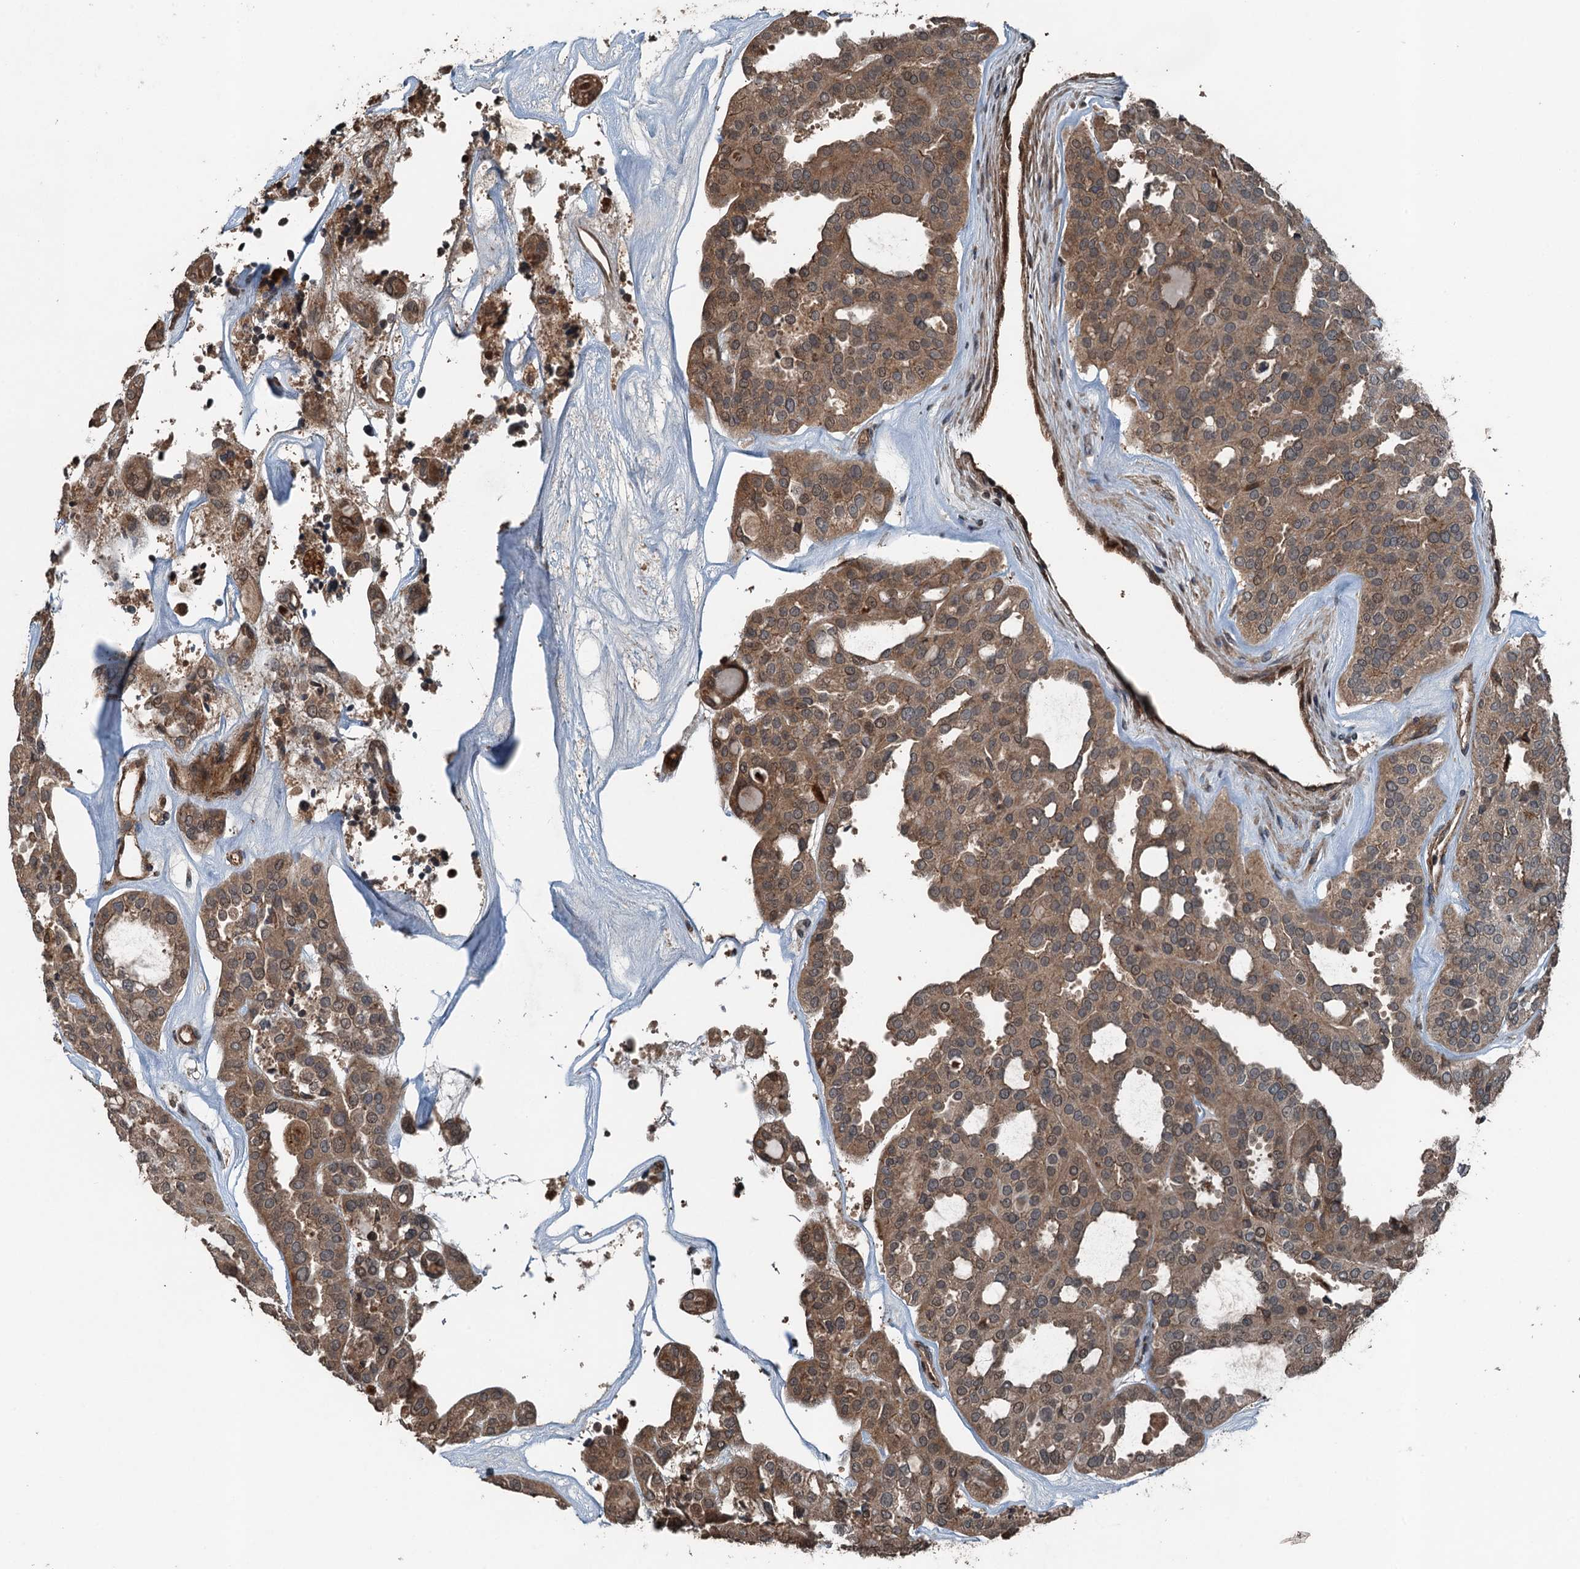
{"staining": {"intensity": "moderate", "quantity": ">75%", "location": "cytoplasmic/membranous"}, "tissue": "thyroid cancer", "cell_type": "Tumor cells", "image_type": "cancer", "snomed": [{"axis": "morphology", "description": "Follicular adenoma carcinoma, NOS"}, {"axis": "topography", "description": "Thyroid gland"}], "caption": "High-magnification brightfield microscopy of thyroid cancer (follicular adenoma carcinoma) stained with DAB (3,3'-diaminobenzidine) (brown) and counterstained with hematoxylin (blue). tumor cells exhibit moderate cytoplasmic/membranous staining is seen in approximately>75% of cells.", "gene": "TCTN1", "patient": {"sex": "male", "age": 75}}